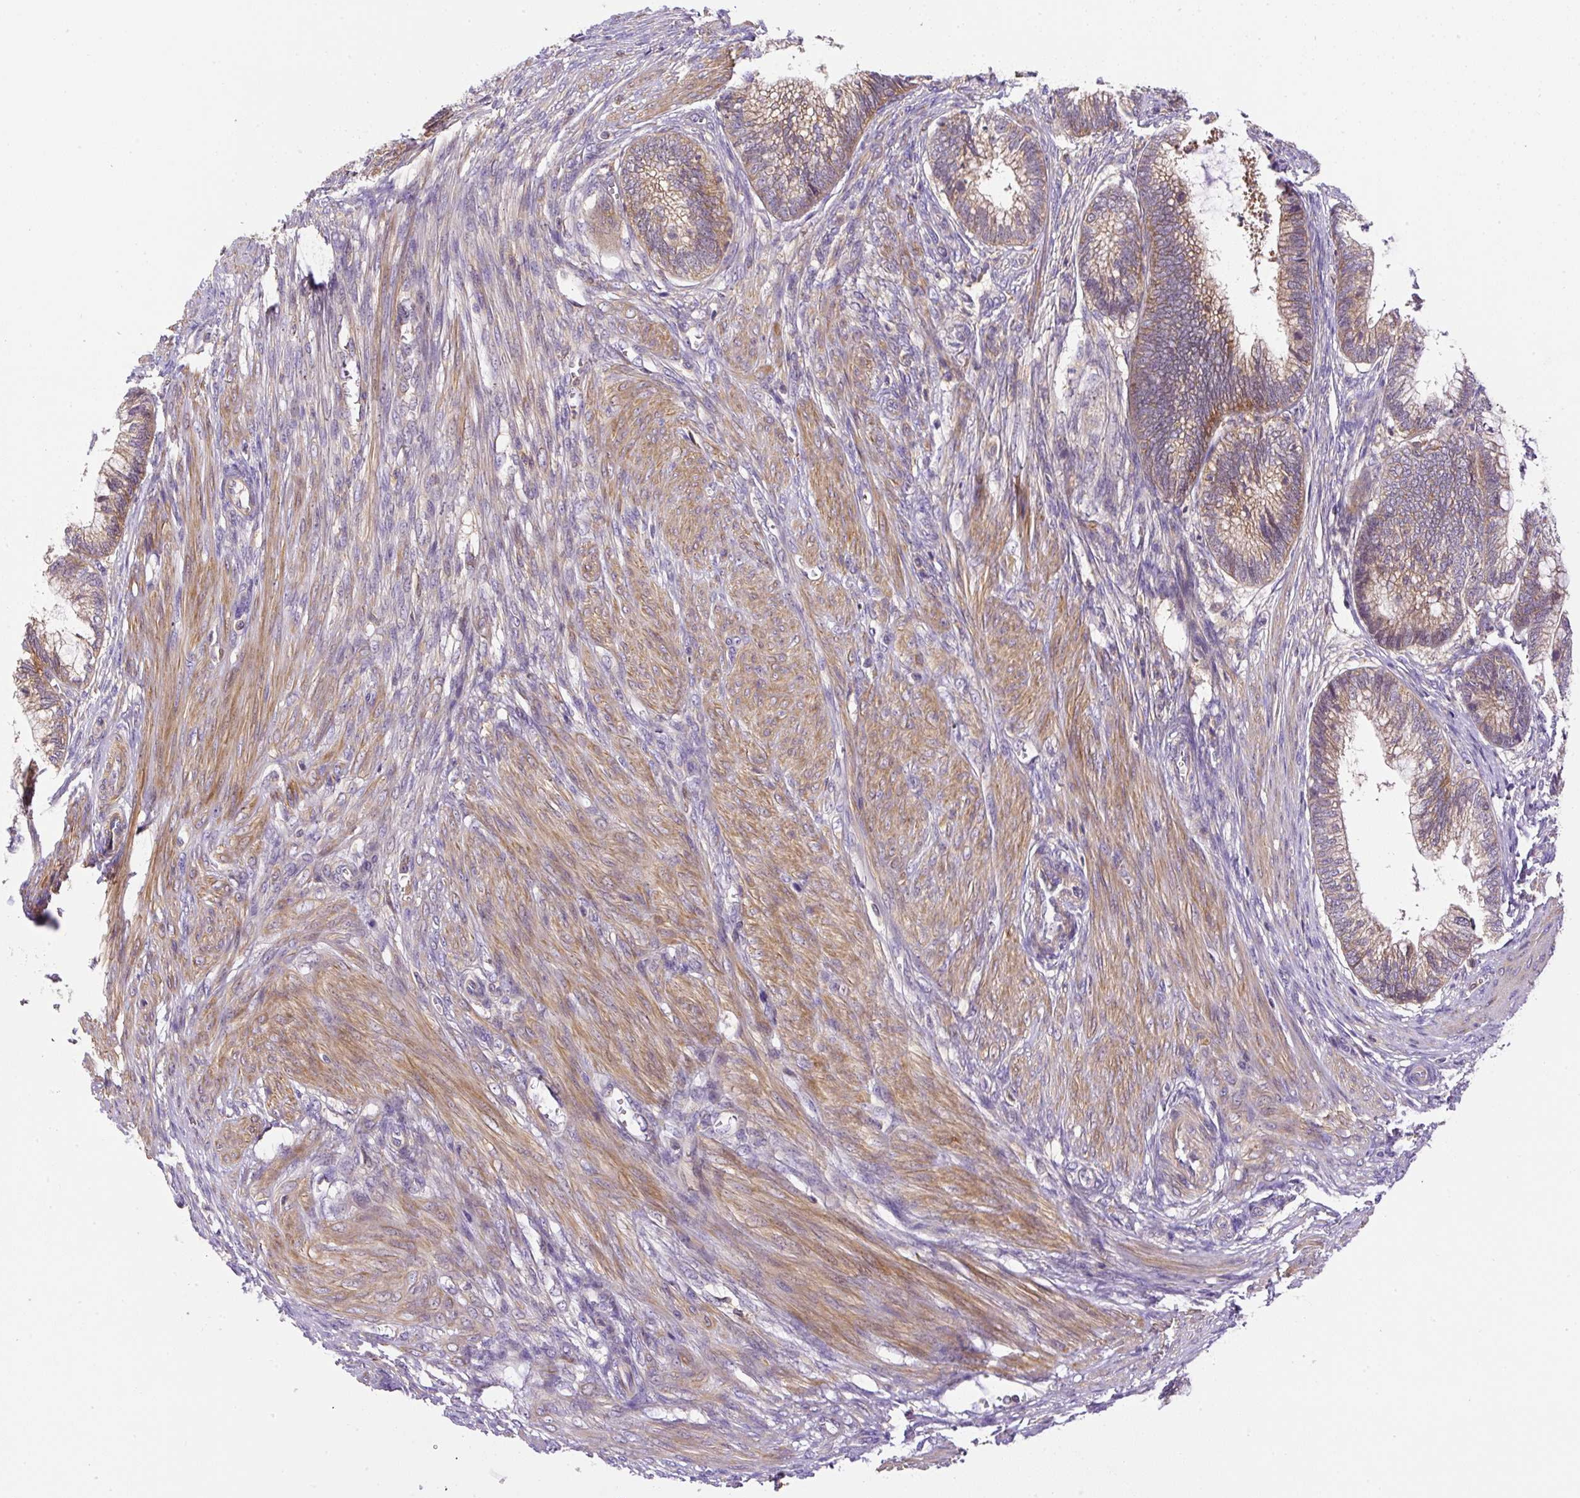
{"staining": {"intensity": "weak", "quantity": ">75%", "location": "cytoplasmic/membranous"}, "tissue": "cervical cancer", "cell_type": "Tumor cells", "image_type": "cancer", "snomed": [{"axis": "morphology", "description": "Adenocarcinoma, NOS"}, {"axis": "topography", "description": "Cervix"}], "caption": "This is a micrograph of immunohistochemistry staining of cervical cancer (adenocarcinoma), which shows weak positivity in the cytoplasmic/membranous of tumor cells.", "gene": "CCDC28A", "patient": {"sex": "female", "age": 44}}